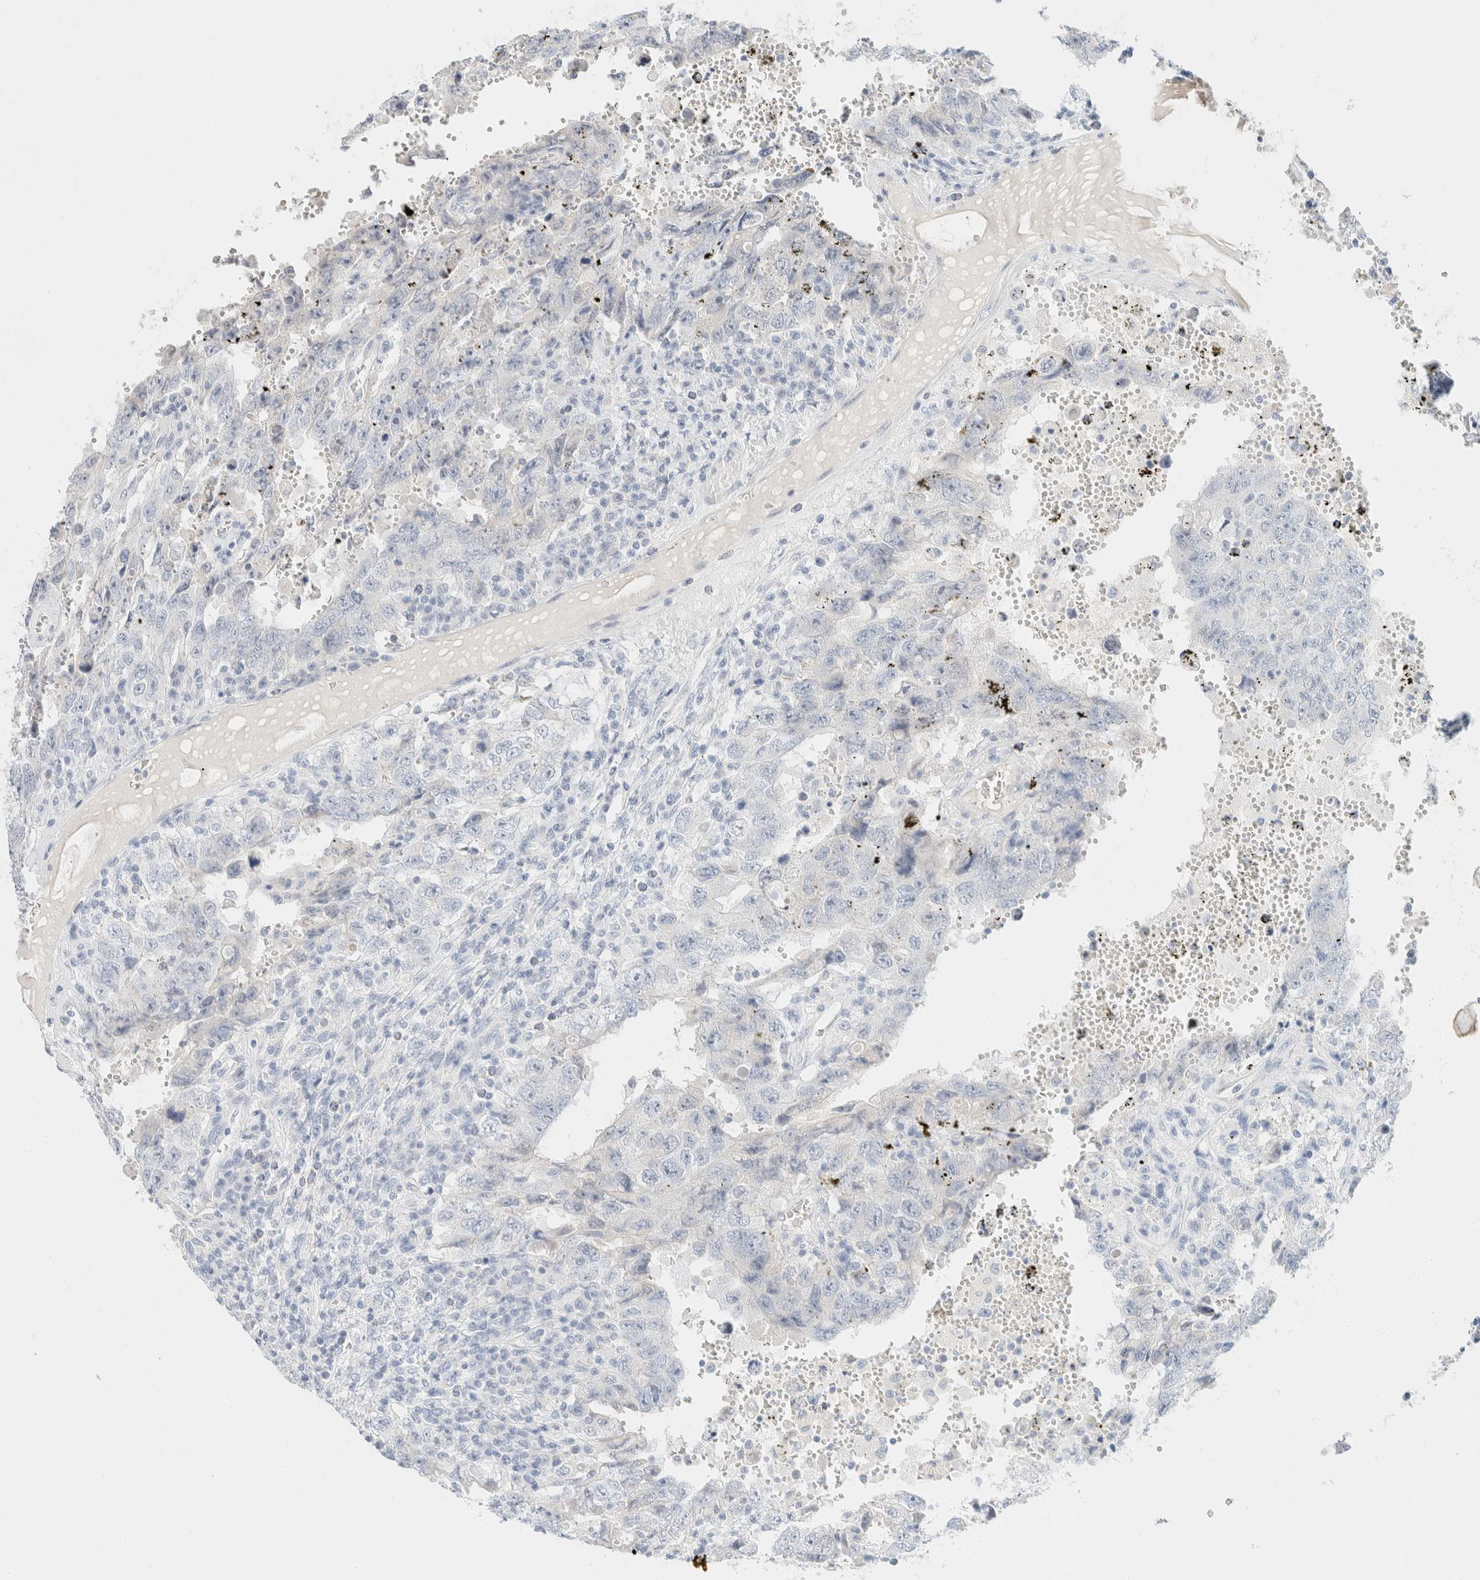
{"staining": {"intensity": "negative", "quantity": "none", "location": "none"}, "tissue": "testis cancer", "cell_type": "Tumor cells", "image_type": "cancer", "snomed": [{"axis": "morphology", "description": "Carcinoma, Embryonal, NOS"}, {"axis": "topography", "description": "Testis"}], "caption": "DAB immunohistochemical staining of testis cancer shows no significant expression in tumor cells.", "gene": "KRT20", "patient": {"sex": "male", "age": 26}}